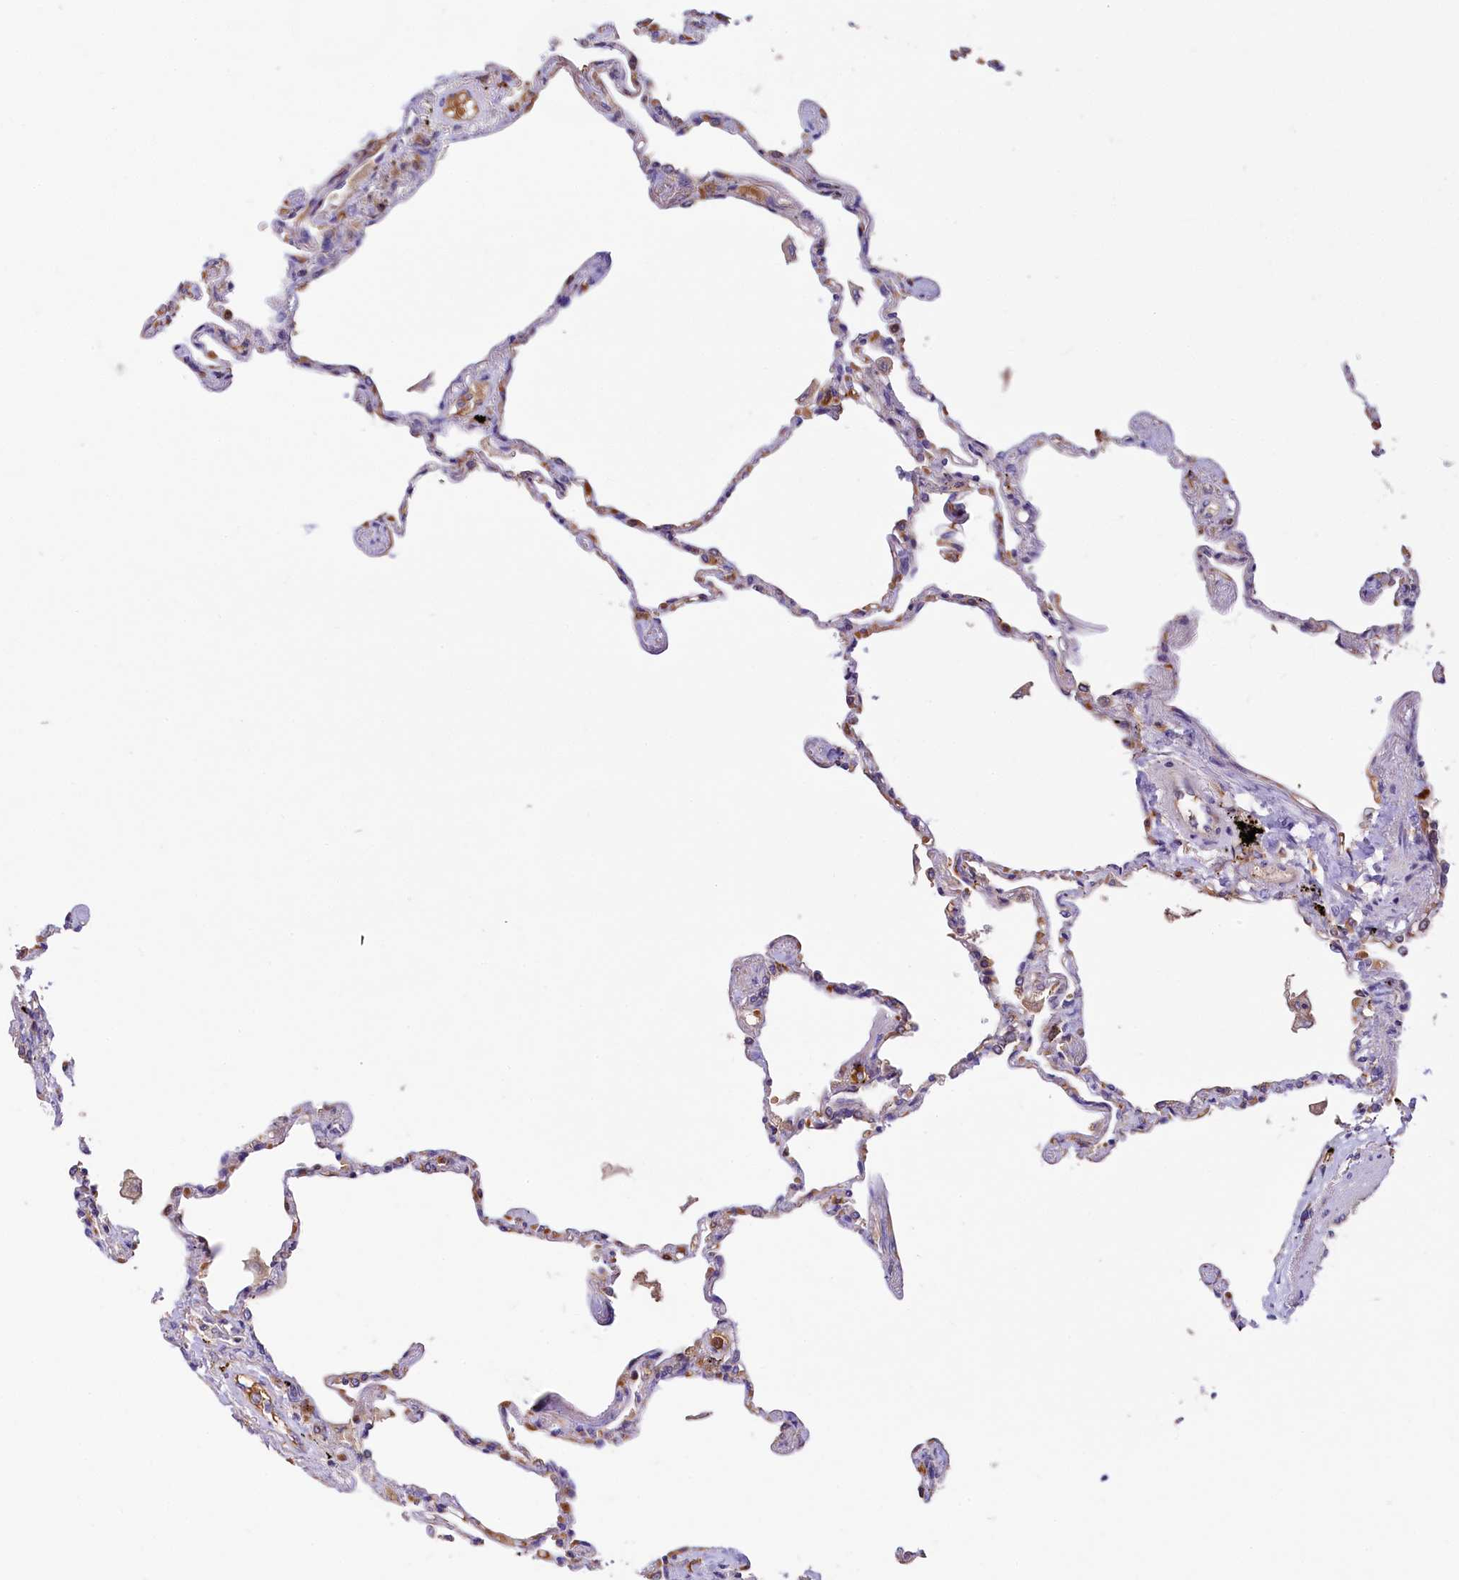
{"staining": {"intensity": "weak", "quantity": "25%-75%", "location": "cytoplasmic/membranous"}, "tissue": "lung", "cell_type": "Alveolar cells", "image_type": "normal", "snomed": [{"axis": "morphology", "description": "Normal tissue, NOS"}, {"axis": "topography", "description": "Lung"}], "caption": "This histopathology image reveals immunohistochemistry staining of normal human lung, with low weak cytoplasmic/membranous staining in about 25%-75% of alveolar cells.", "gene": "HPS6", "patient": {"sex": "female", "age": 67}}